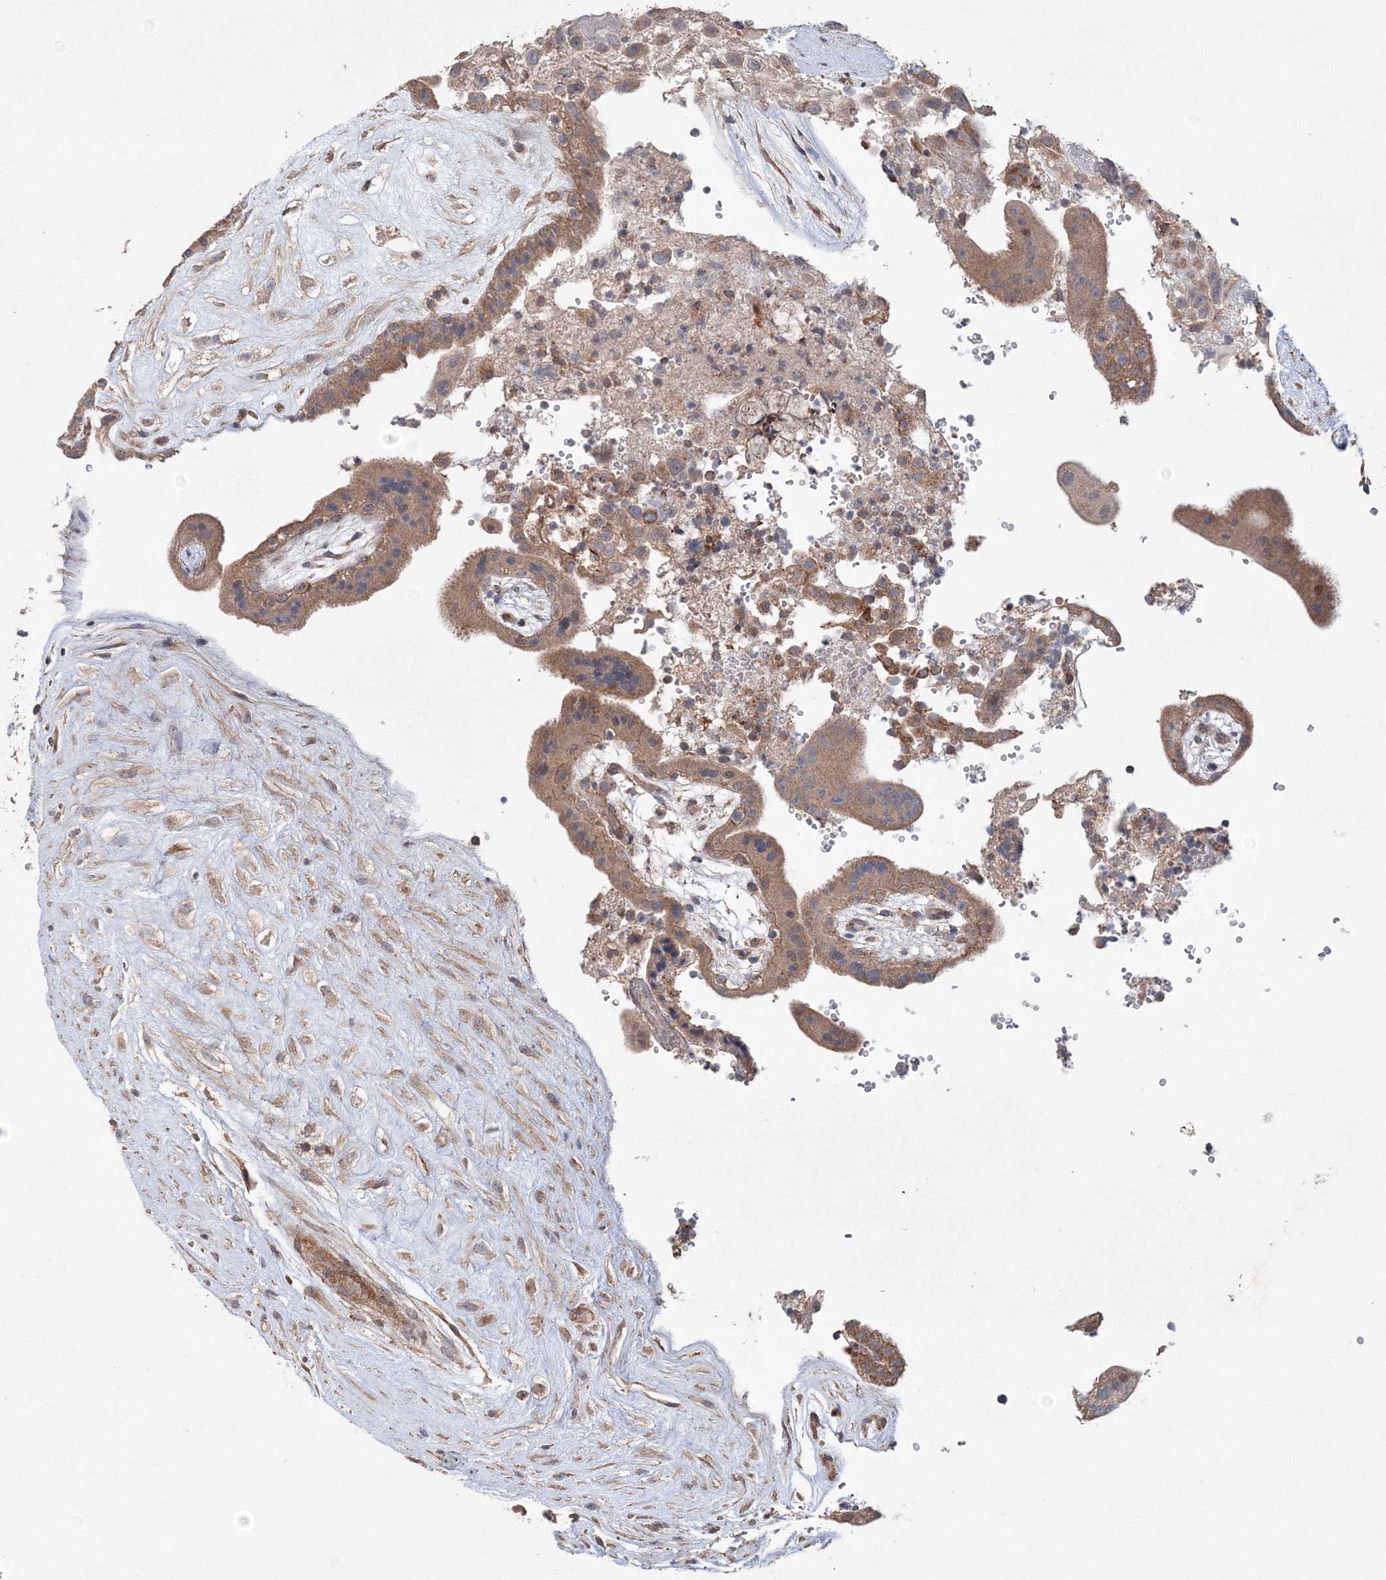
{"staining": {"intensity": "weak", "quantity": ">75%", "location": "cytoplasmic/membranous"}, "tissue": "placenta", "cell_type": "Decidual cells", "image_type": "normal", "snomed": [{"axis": "morphology", "description": "Normal tissue, NOS"}, {"axis": "topography", "description": "Placenta"}], "caption": "Placenta stained with immunohistochemistry (IHC) demonstrates weak cytoplasmic/membranous expression in approximately >75% of decidual cells. (IHC, brightfield microscopy, high magnification).", "gene": "NOA1", "patient": {"sex": "female", "age": 18}}